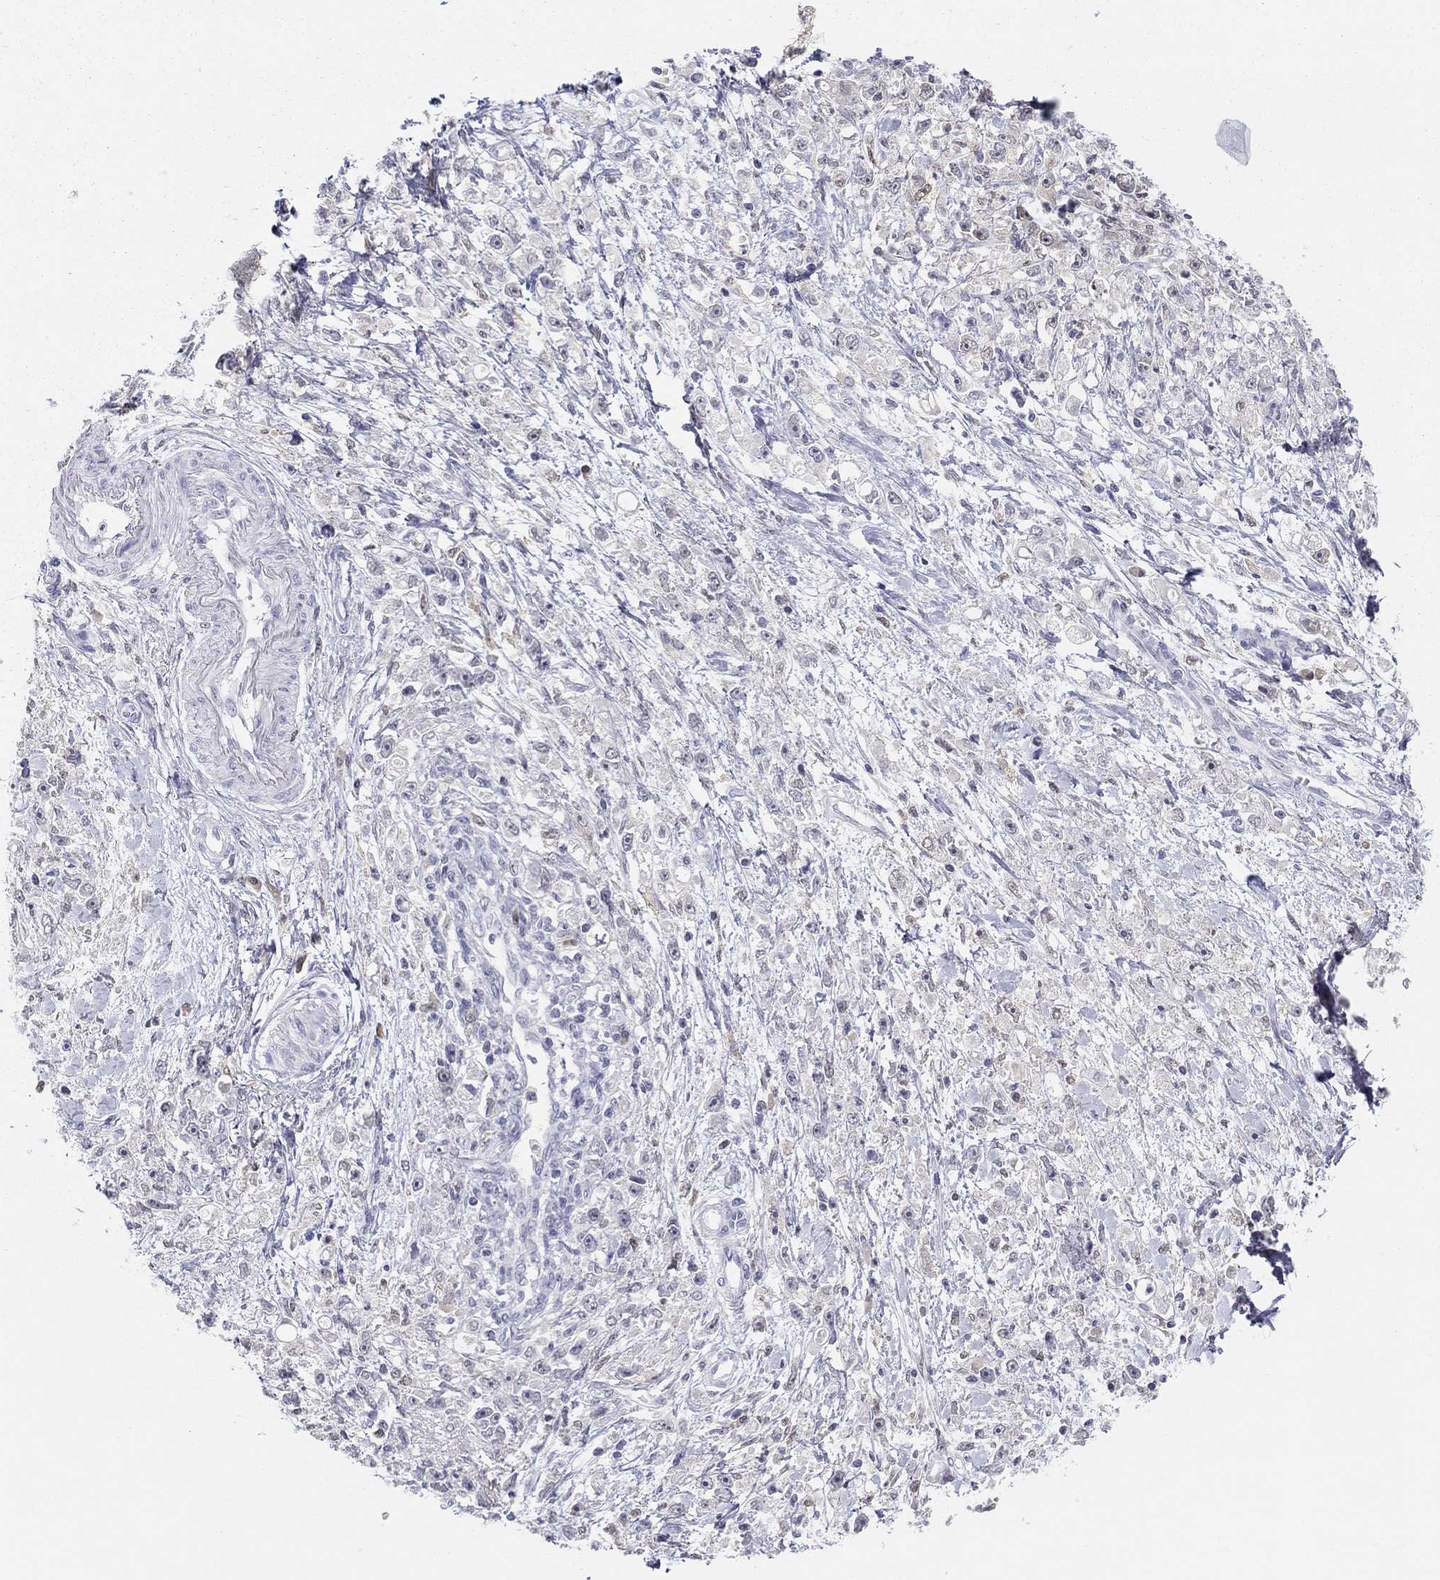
{"staining": {"intensity": "negative", "quantity": "none", "location": "none"}, "tissue": "stomach cancer", "cell_type": "Tumor cells", "image_type": "cancer", "snomed": [{"axis": "morphology", "description": "Adenocarcinoma, NOS"}, {"axis": "topography", "description": "Stomach"}], "caption": "Immunohistochemical staining of human adenocarcinoma (stomach) displays no significant expression in tumor cells.", "gene": "PDXK", "patient": {"sex": "female", "age": 59}}